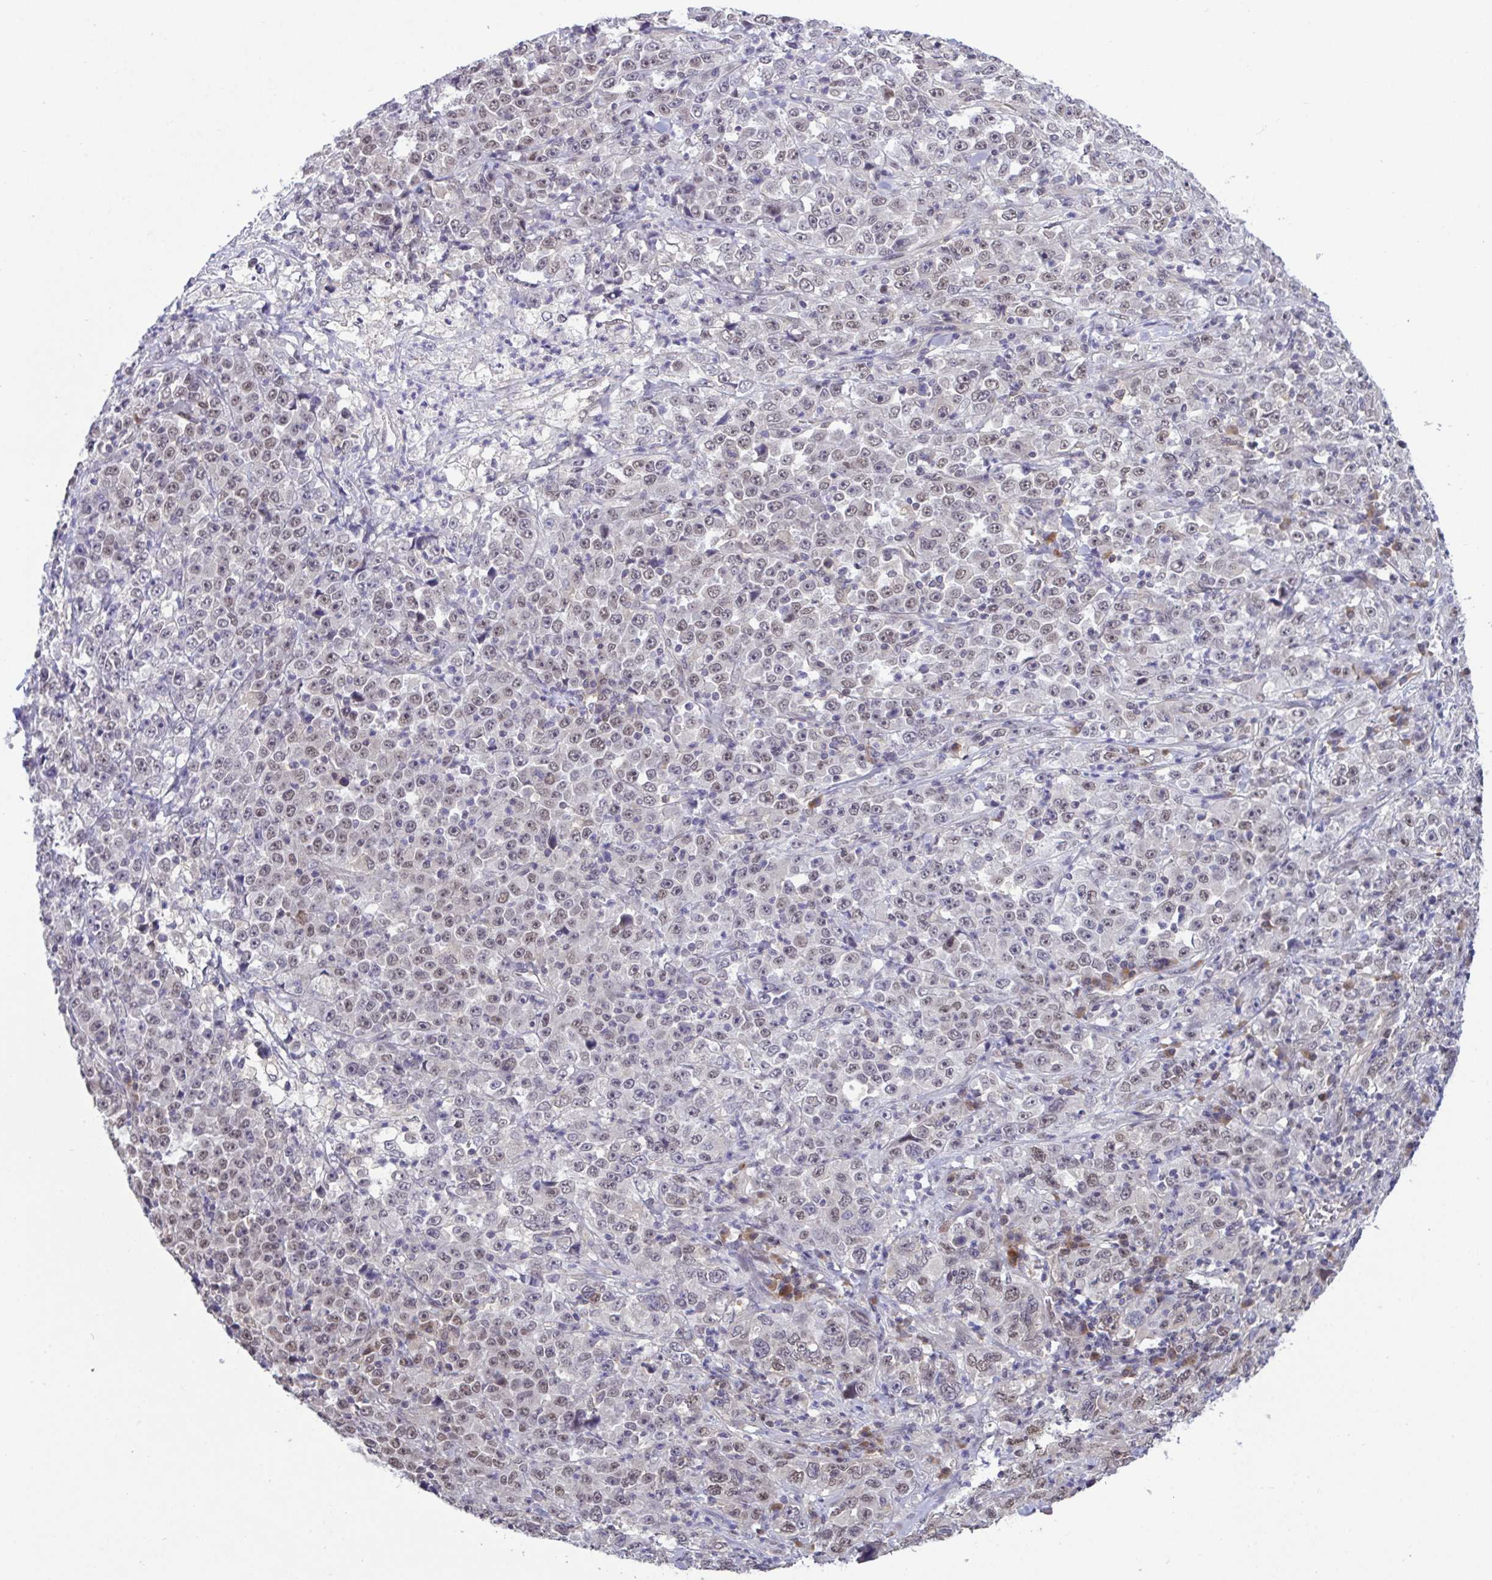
{"staining": {"intensity": "weak", "quantity": "25%-75%", "location": "nuclear"}, "tissue": "stomach cancer", "cell_type": "Tumor cells", "image_type": "cancer", "snomed": [{"axis": "morphology", "description": "Normal tissue, NOS"}, {"axis": "morphology", "description": "Adenocarcinoma, NOS"}, {"axis": "topography", "description": "Stomach, upper"}, {"axis": "topography", "description": "Stomach"}], "caption": "Weak nuclear staining is appreciated in about 25%-75% of tumor cells in stomach cancer.", "gene": "ZNF444", "patient": {"sex": "male", "age": 59}}